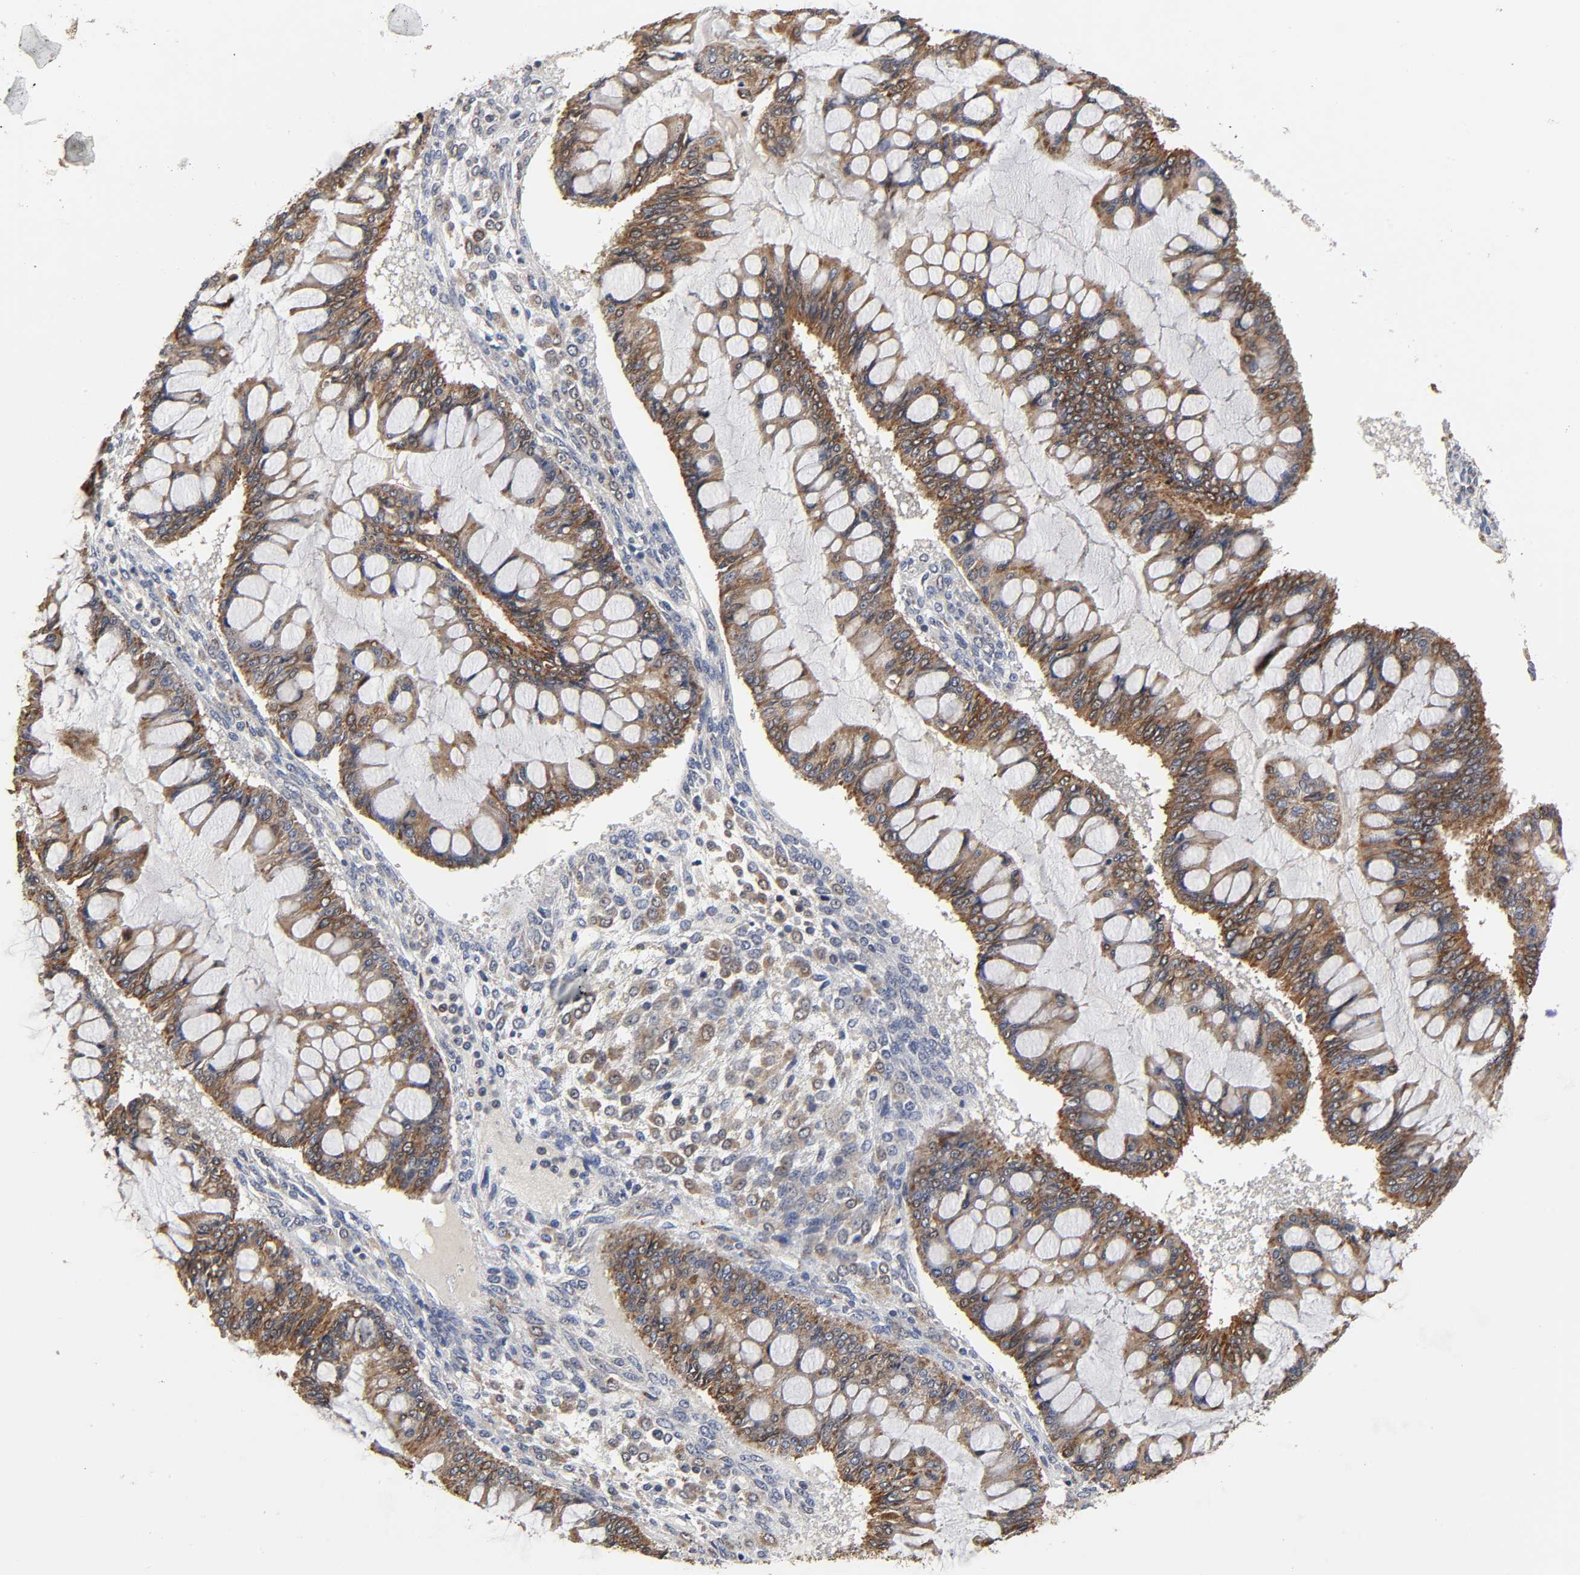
{"staining": {"intensity": "moderate", "quantity": ">75%", "location": "cytoplasmic/membranous"}, "tissue": "ovarian cancer", "cell_type": "Tumor cells", "image_type": "cancer", "snomed": [{"axis": "morphology", "description": "Cystadenocarcinoma, mucinous, NOS"}, {"axis": "topography", "description": "Ovary"}], "caption": "Immunohistochemistry (IHC) image of ovarian cancer stained for a protein (brown), which reveals medium levels of moderate cytoplasmic/membranous expression in approximately >75% of tumor cells.", "gene": "COX6B1", "patient": {"sex": "female", "age": 73}}